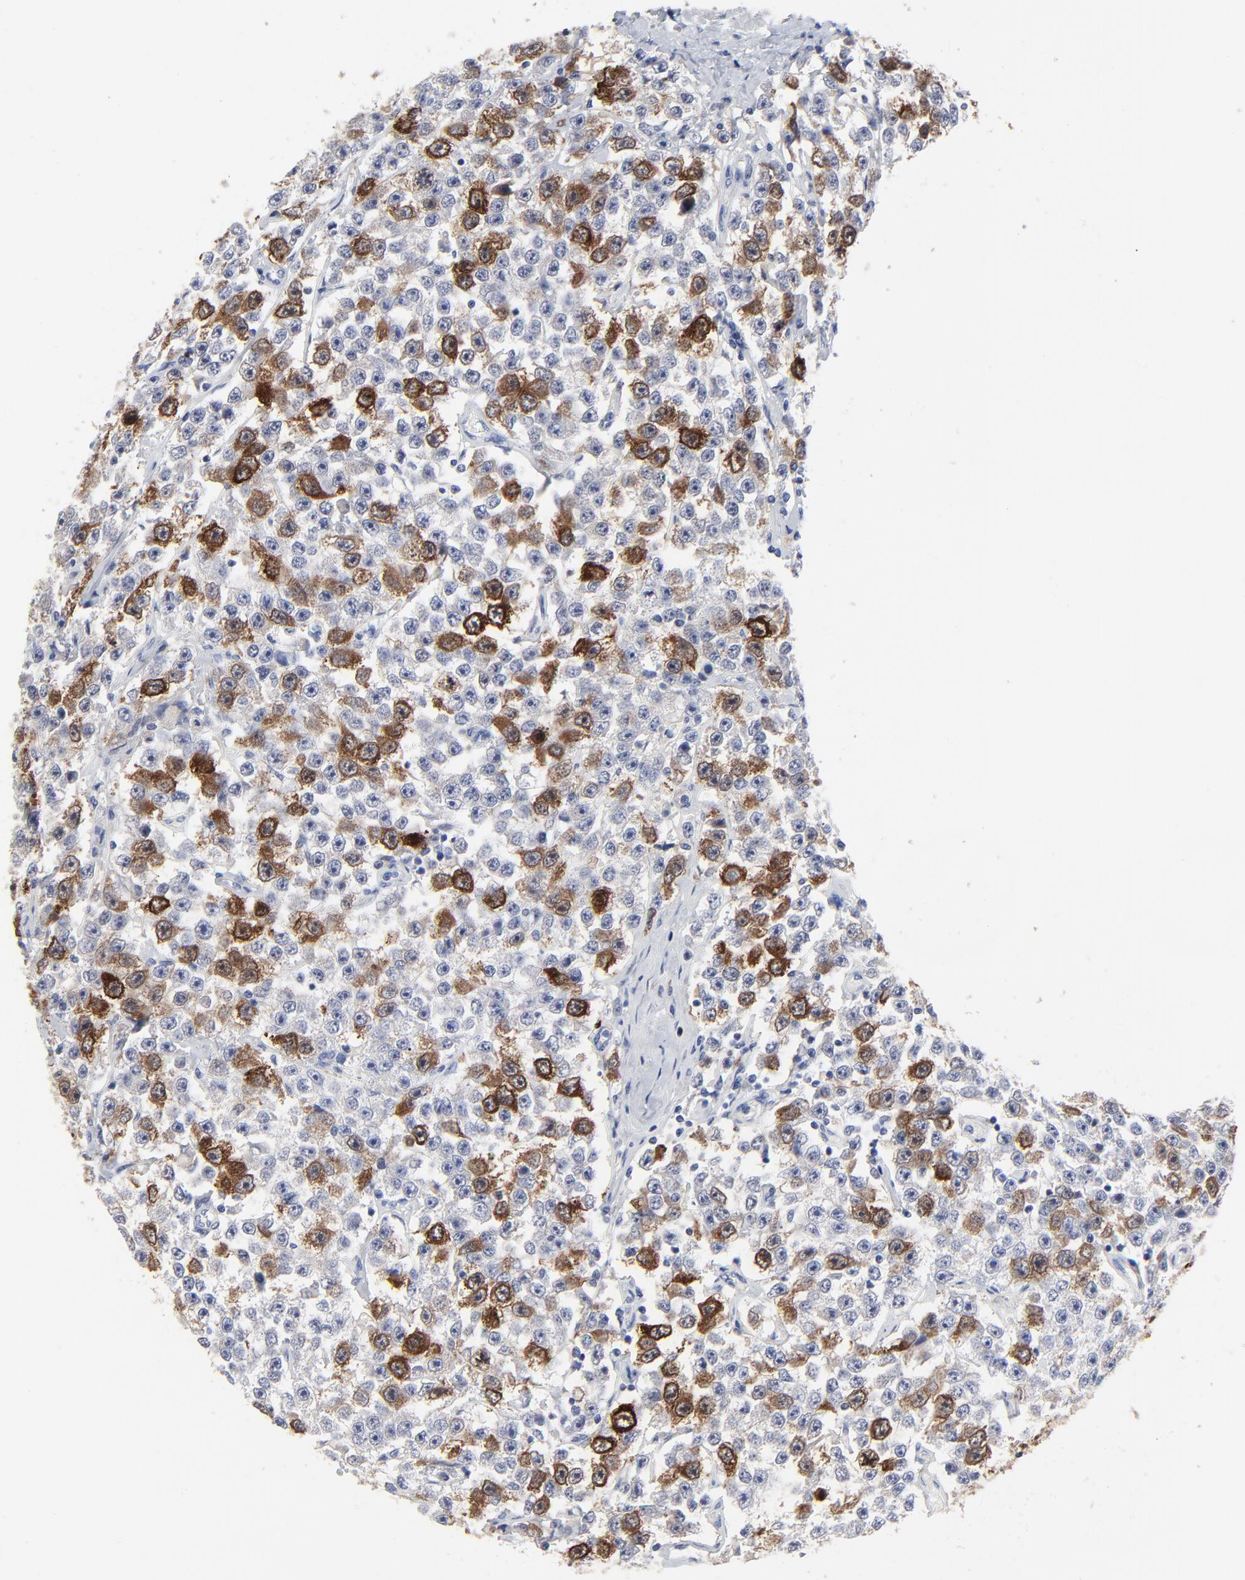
{"staining": {"intensity": "strong", "quantity": ">75%", "location": "cytoplasmic/membranous,nuclear"}, "tissue": "testis cancer", "cell_type": "Tumor cells", "image_type": "cancer", "snomed": [{"axis": "morphology", "description": "Seminoma, NOS"}, {"axis": "topography", "description": "Testis"}], "caption": "A high amount of strong cytoplasmic/membranous and nuclear positivity is appreciated in about >75% of tumor cells in testis cancer tissue.", "gene": "CDK1", "patient": {"sex": "male", "age": 52}}